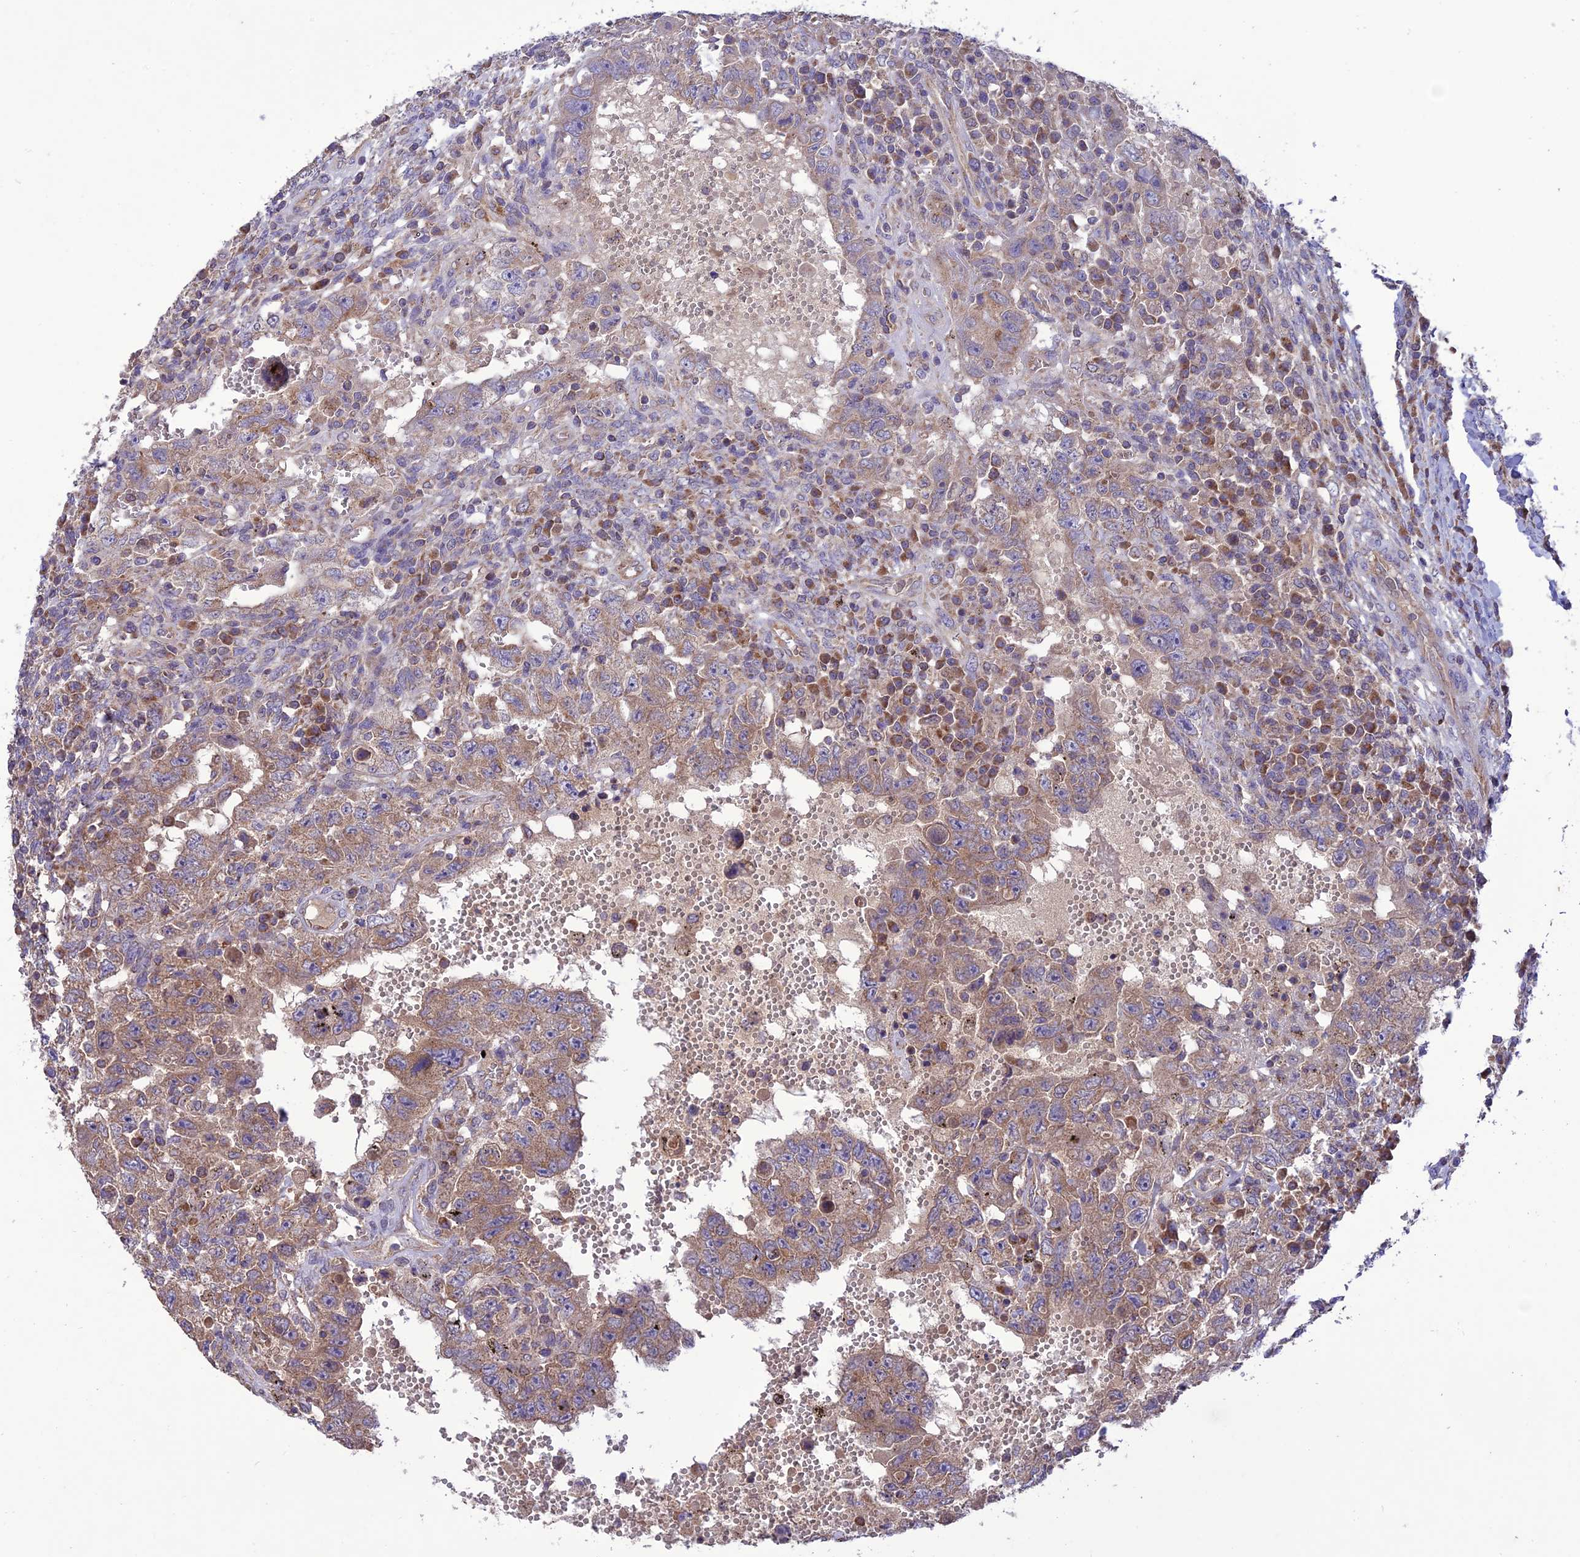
{"staining": {"intensity": "moderate", "quantity": "25%-75%", "location": "cytoplasmic/membranous"}, "tissue": "testis cancer", "cell_type": "Tumor cells", "image_type": "cancer", "snomed": [{"axis": "morphology", "description": "Carcinoma, Embryonal, NOS"}, {"axis": "topography", "description": "Testis"}], "caption": "This photomicrograph reveals immunohistochemistry staining of testis cancer (embryonal carcinoma), with medium moderate cytoplasmic/membranous positivity in approximately 25%-75% of tumor cells.", "gene": "NDUFAF1", "patient": {"sex": "male", "age": 26}}